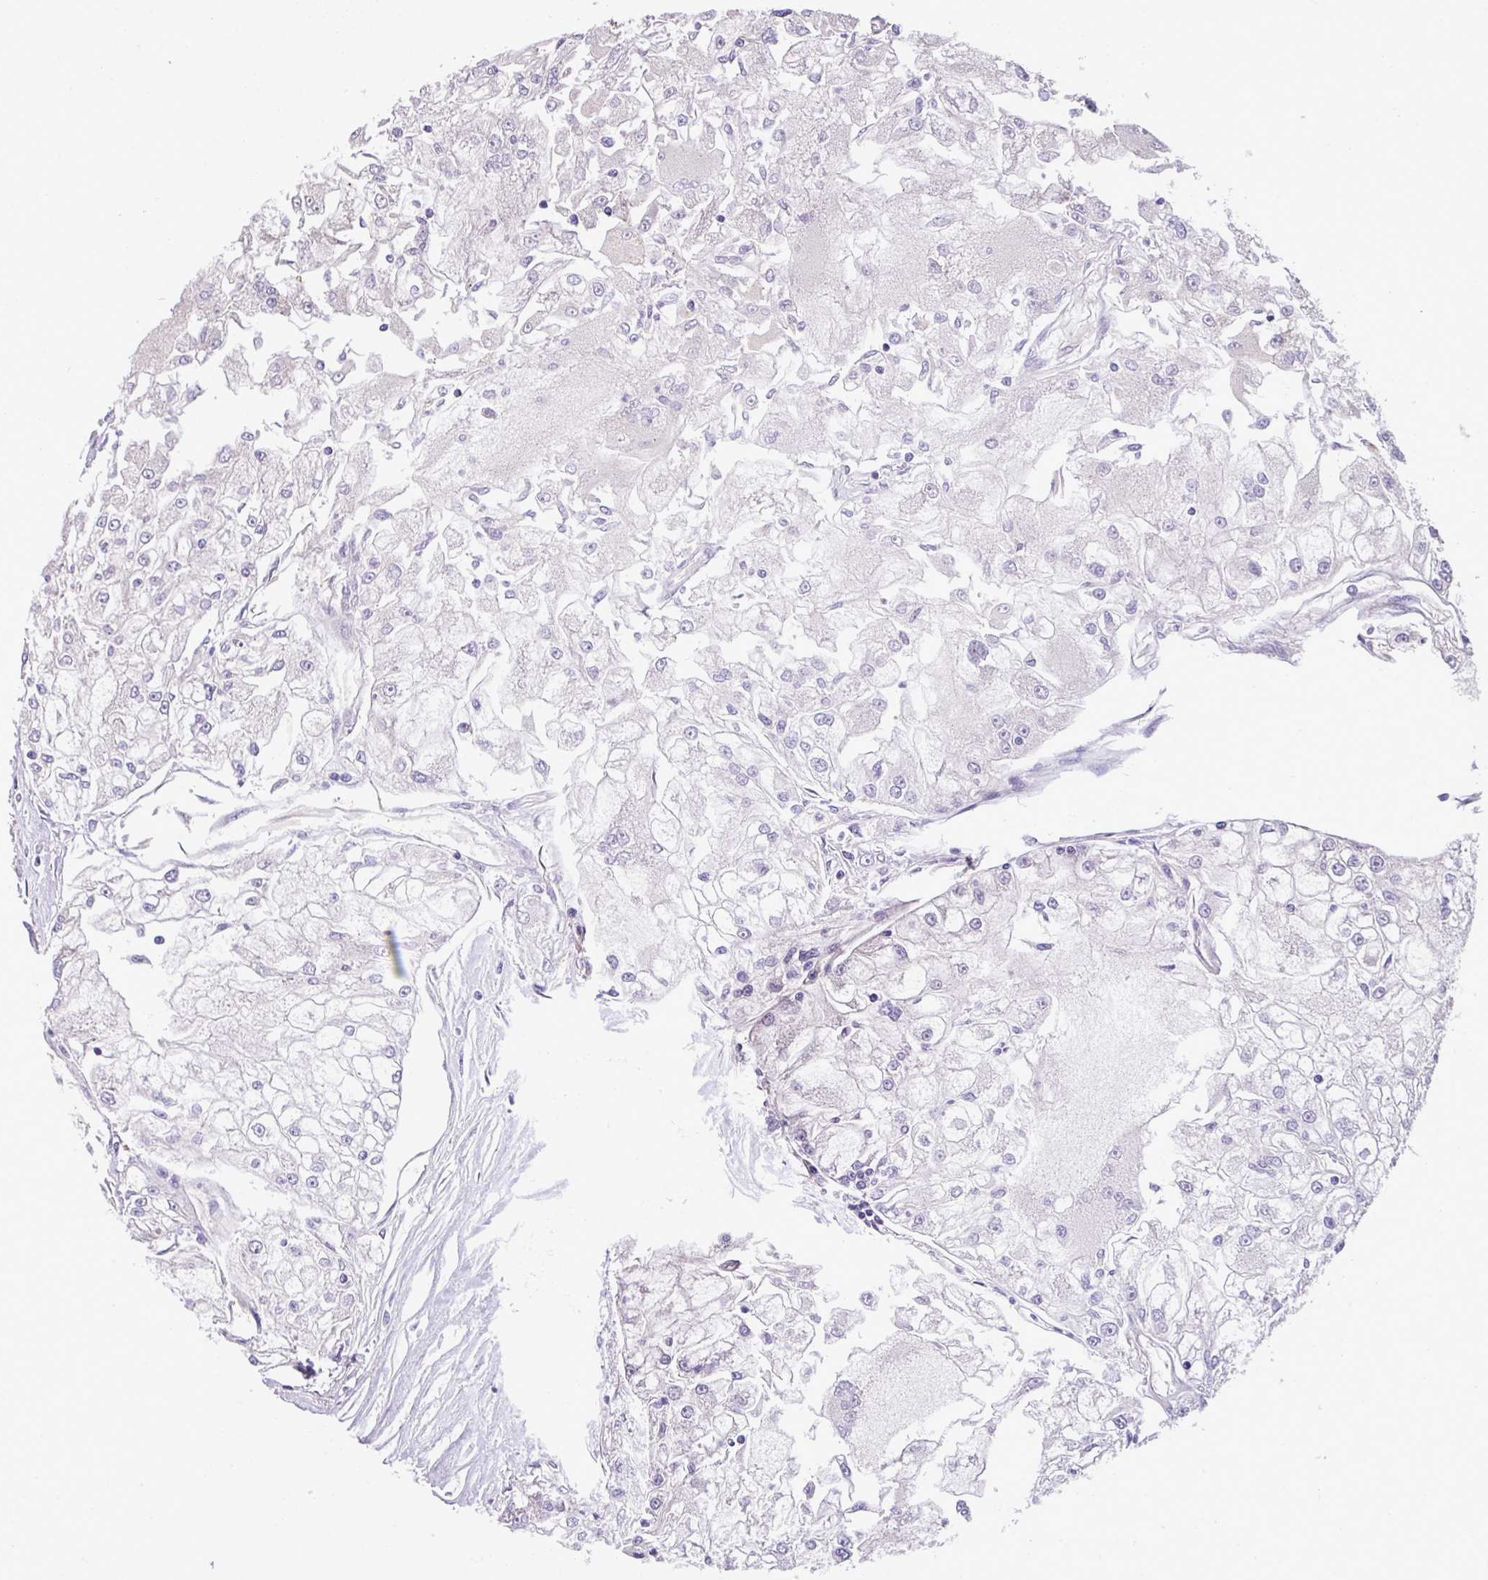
{"staining": {"intensity": "negative", "quantity": "none", "location": "none"}, "tissue": "renal cancer", "cell_type": "Tumor cells", "image_type": "cancer", "snomed": [{"axis": "morphology", "description": "Adenocarcinoma, NOS"}, {"axis": "topography", "description": "Kidney"}], "caption": "Protein analysis of renal cancer displays no significant positivity in tumor cells.", "gene": "CASS4", "patient": {"sex": "female", "age": 72}}